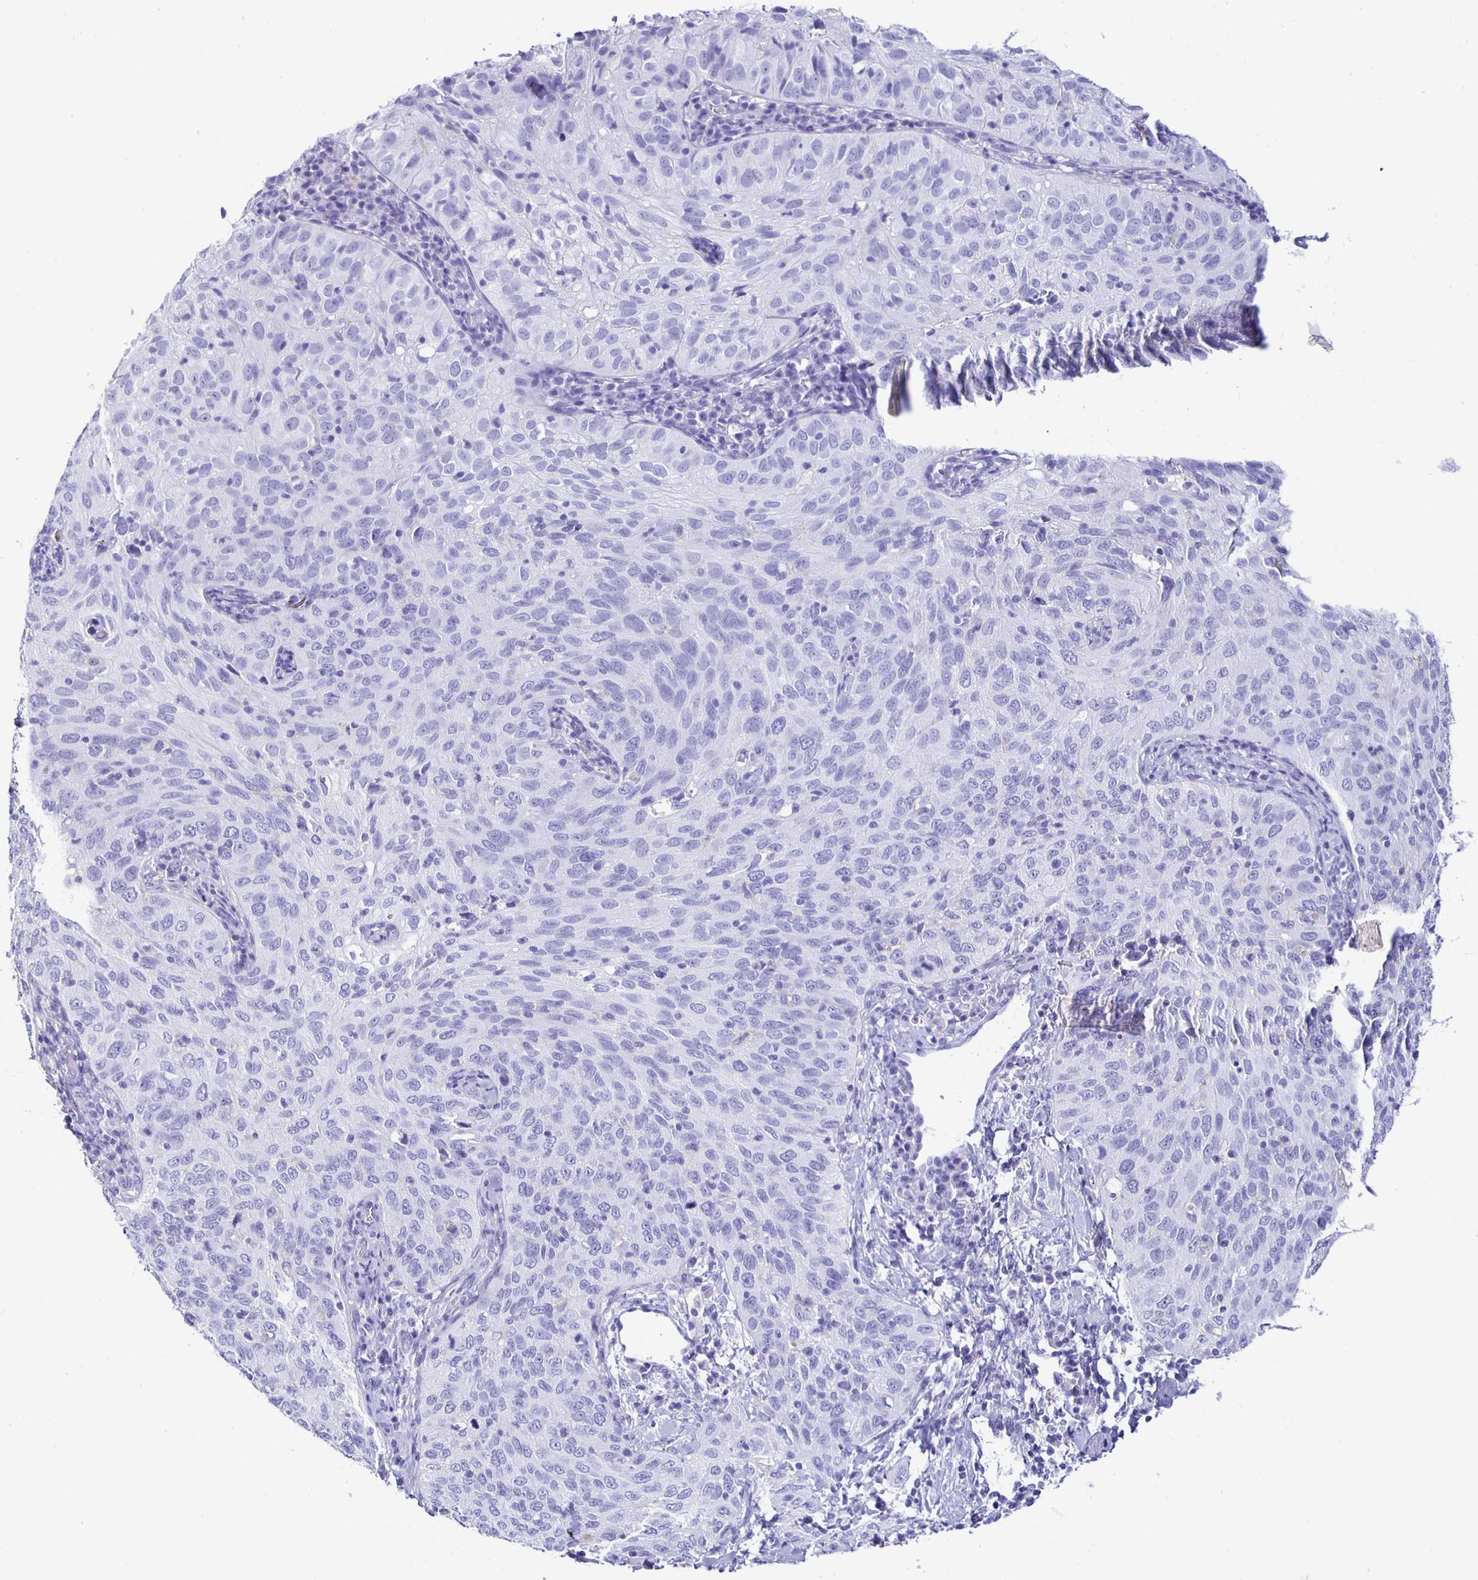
{"staining": {"intensity": "negative", "quantity": "none", "location": "none"}, "tissue": "cervical cancer", "cell_type": "Tumor cells", "image_type": "cancer", "snomed": [{"axis": "morphology", "description": "Squamous cell carcinoma, NOS"}, {"axis": "topography", "description": "Cervix"}], "caption": "Cervical cancer stained for a protein using IHC exhibits no staining tumor cells.", "gene": "UMOD", "patient": {"sex": "female", "age": 52}}